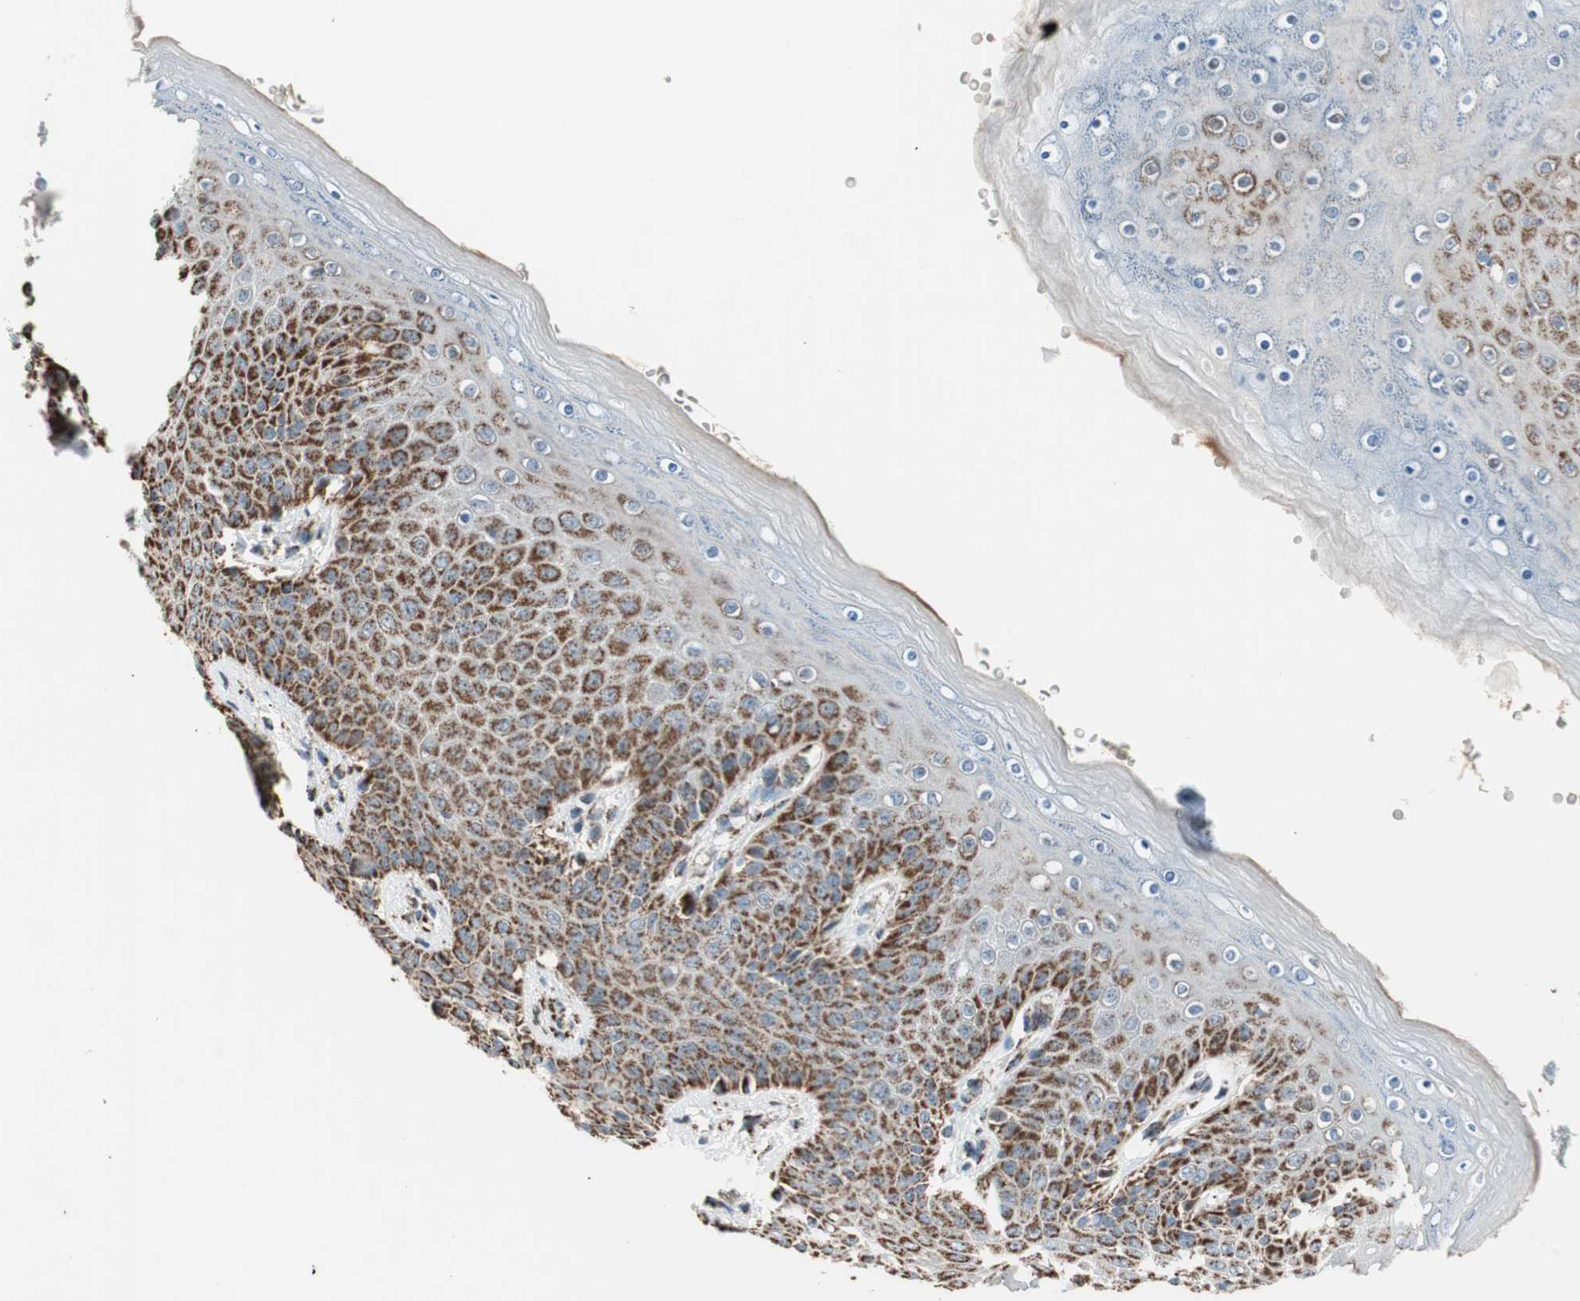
{"staining": {"intensity": "strong", "quantity": "25%-75%", "location": "cytoplasmic/membranous"}, "tissue": "skin", "cell_type": "Epidermal cells", "image_type": "normal", "snomed": [{"axis": "morphology", "description": "Normal tissue, NOS"}, {"axis": "topography", "description": "Anal"}], "caption": "A high-resolution photomicrograph shows immunohistochemistry staining of normal skin, which displays strong cytoplasmic/membranous expression in approximately 25%-75% of epidermal cells.", "gene": "PCSK4", "patient": {"sex": "female", "age": 46}}